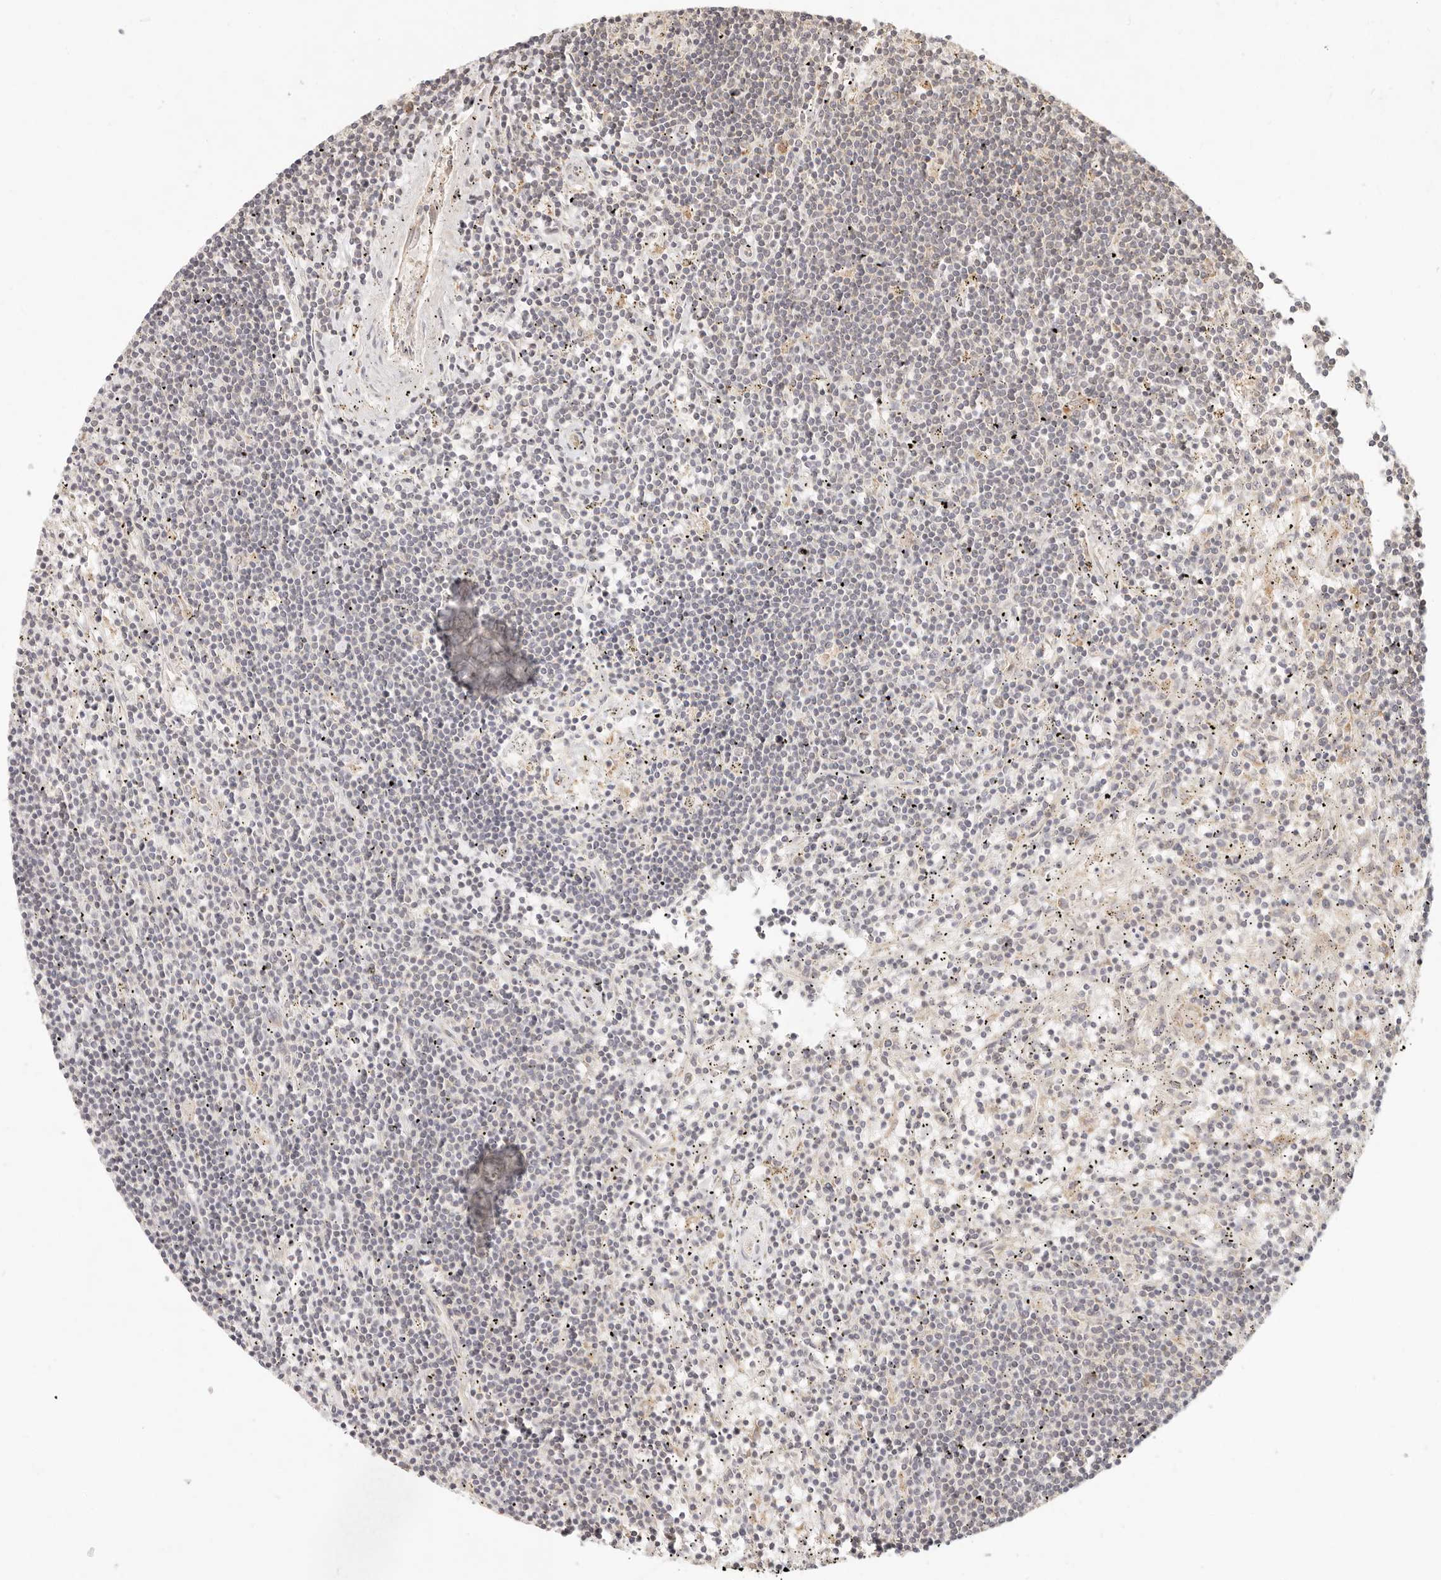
{"staining": {"intensity": "negative", "quantity": "none", "location": "none"}, "tissue": "lymphoma", "cell_type": "Tumor cells", "image_type": "cancer", "snomed": [{"axis": "morphology", "description": "Malignant lymphoma, non-Hodgkin's type, Low grade"}, {"axis": "topography", "description": "Spleen"}], "caption": "Lymphoma stained for a protein using immunohistochemistry reveals no expression tumor cells.", "gene": "TIMM17A", "patient": {"sex": "male", "age": 76}}